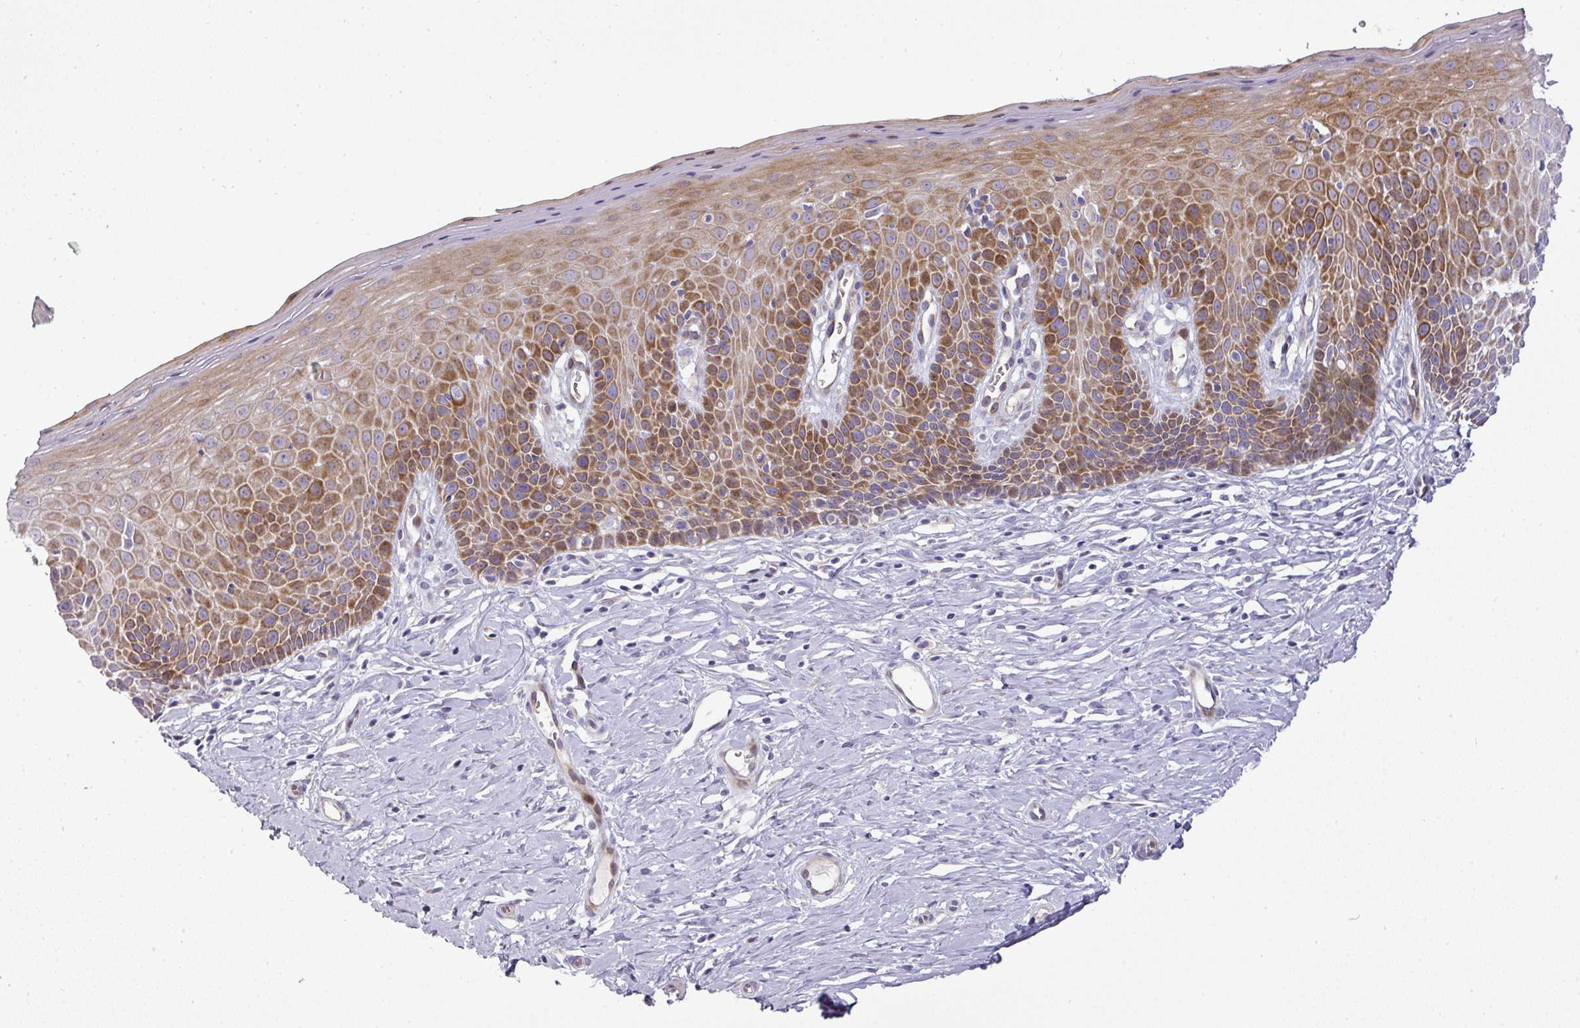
{"staining": {"intensity": "negative", "quantity": "none", "location": "none"}, "tissue": "cervix", "cell_type": "Glandular cells", "image_type": "normal", "snomed": [{"axis": "morphology", "description": "Normal tissue, NOS"}, {"axis": "topography", "description": "Cervix"}], "caption": "DAB (3,3'-diaminobenzidine) immunohistochemical staining of benign cervix exhibits no significant expression in glandular cells. Brightfield microscopy of immunohistochemistry stained with DAB (brown) and hematoxylin (blue), captured at high magnification.", "gene": "ATP6V1F", "patient": {"sex": "female", "age": 36}}